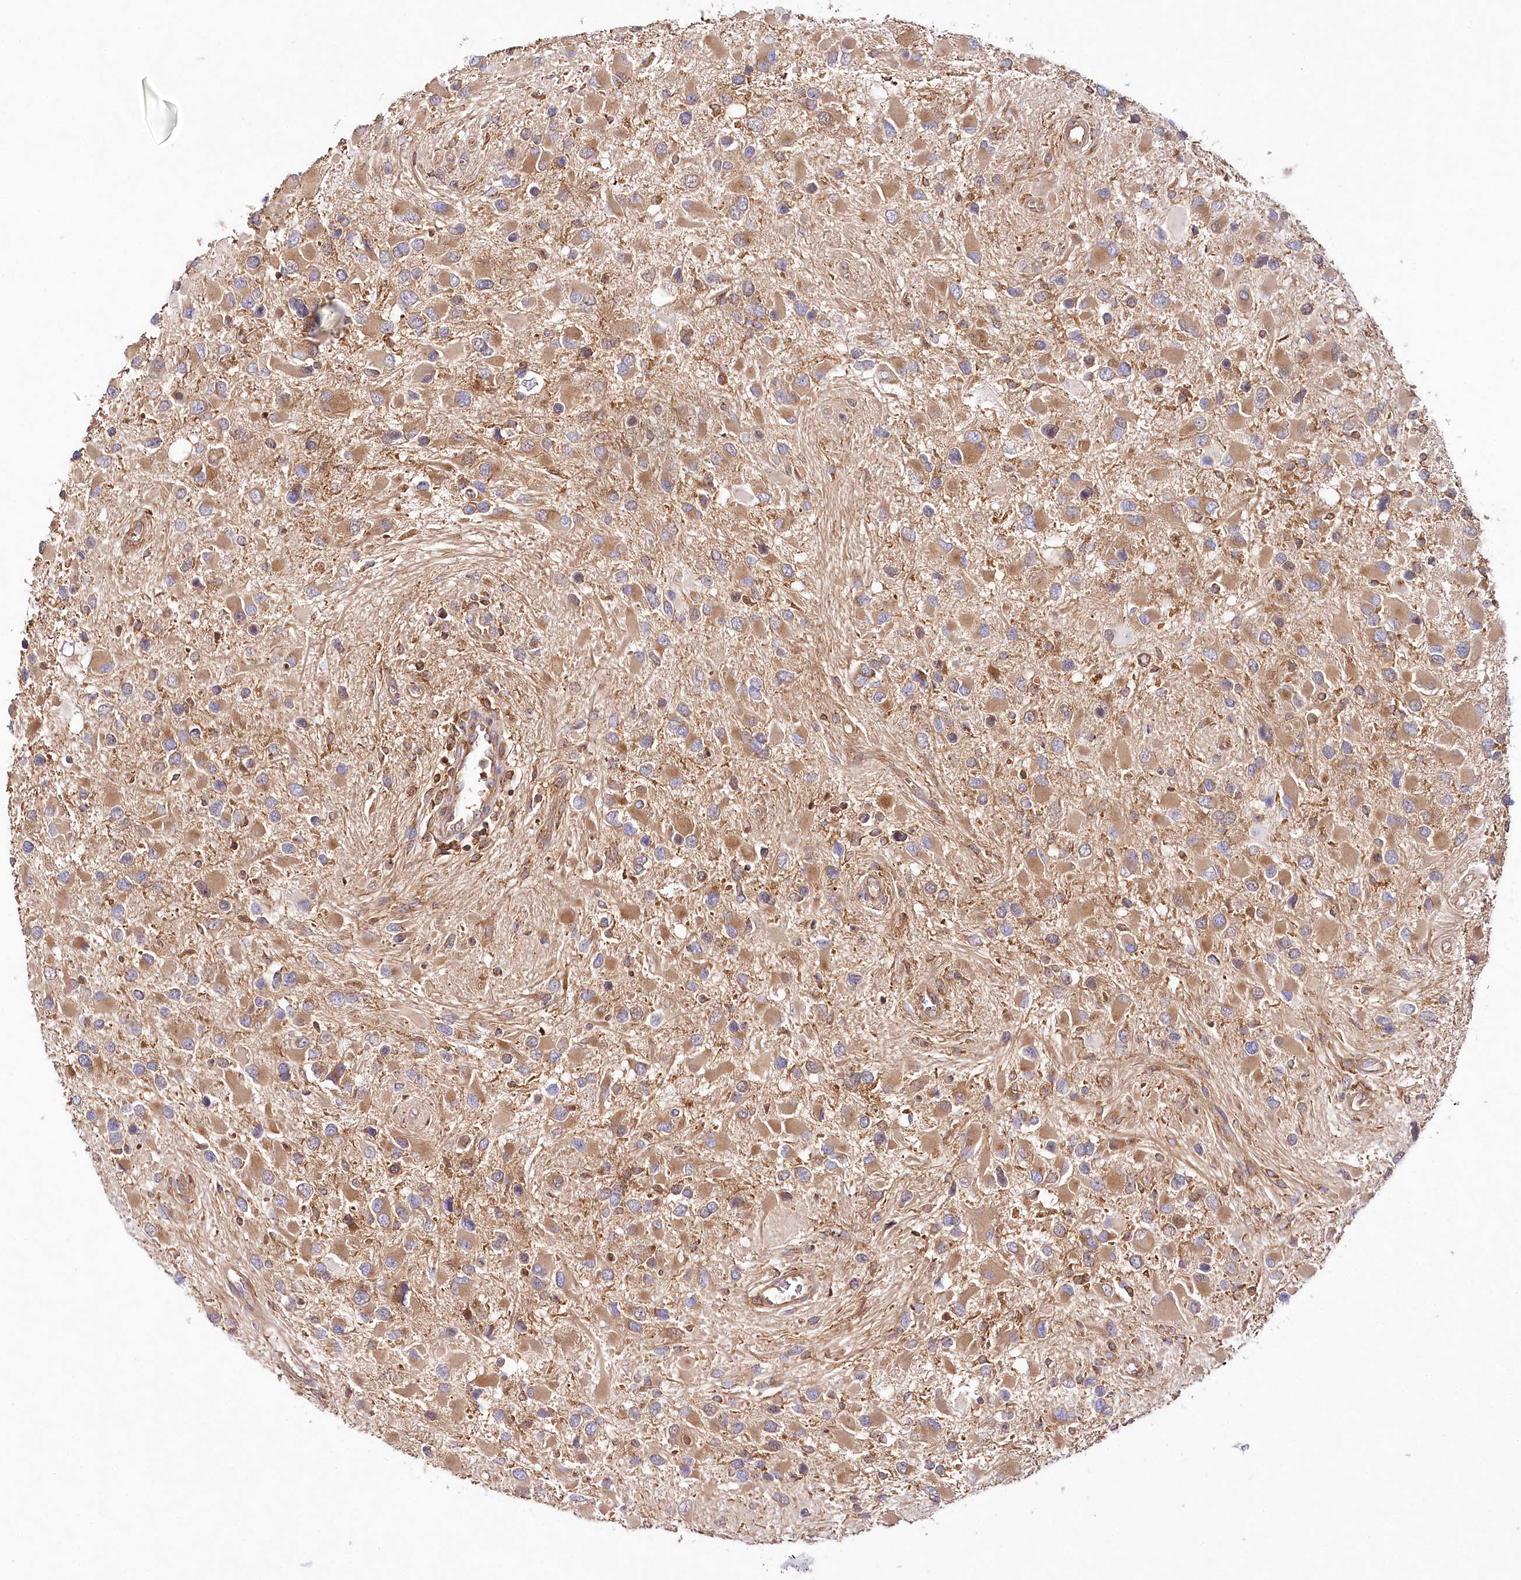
{"staining": {"intensity": "moderate", "quantity": "25%-75%", "location": "cytoplasmic/membranous"}, "tissue": "glioma", "cell_type": "Tumor cells", "image_type": "cancer", "snomed": [{"axis": "morphology", "description": "Glioma, malignant, High grade"}, {"axis": "topography", "description": "Brain"}], "caption": "Human glioma stained for a protein (brown) shows moderate cytoplasmic/membranous positive positivity in about 25%-75% of tumor cells.", "gene": "ABRAXAS2", "patient": {"sex": "male", "age": 53}}